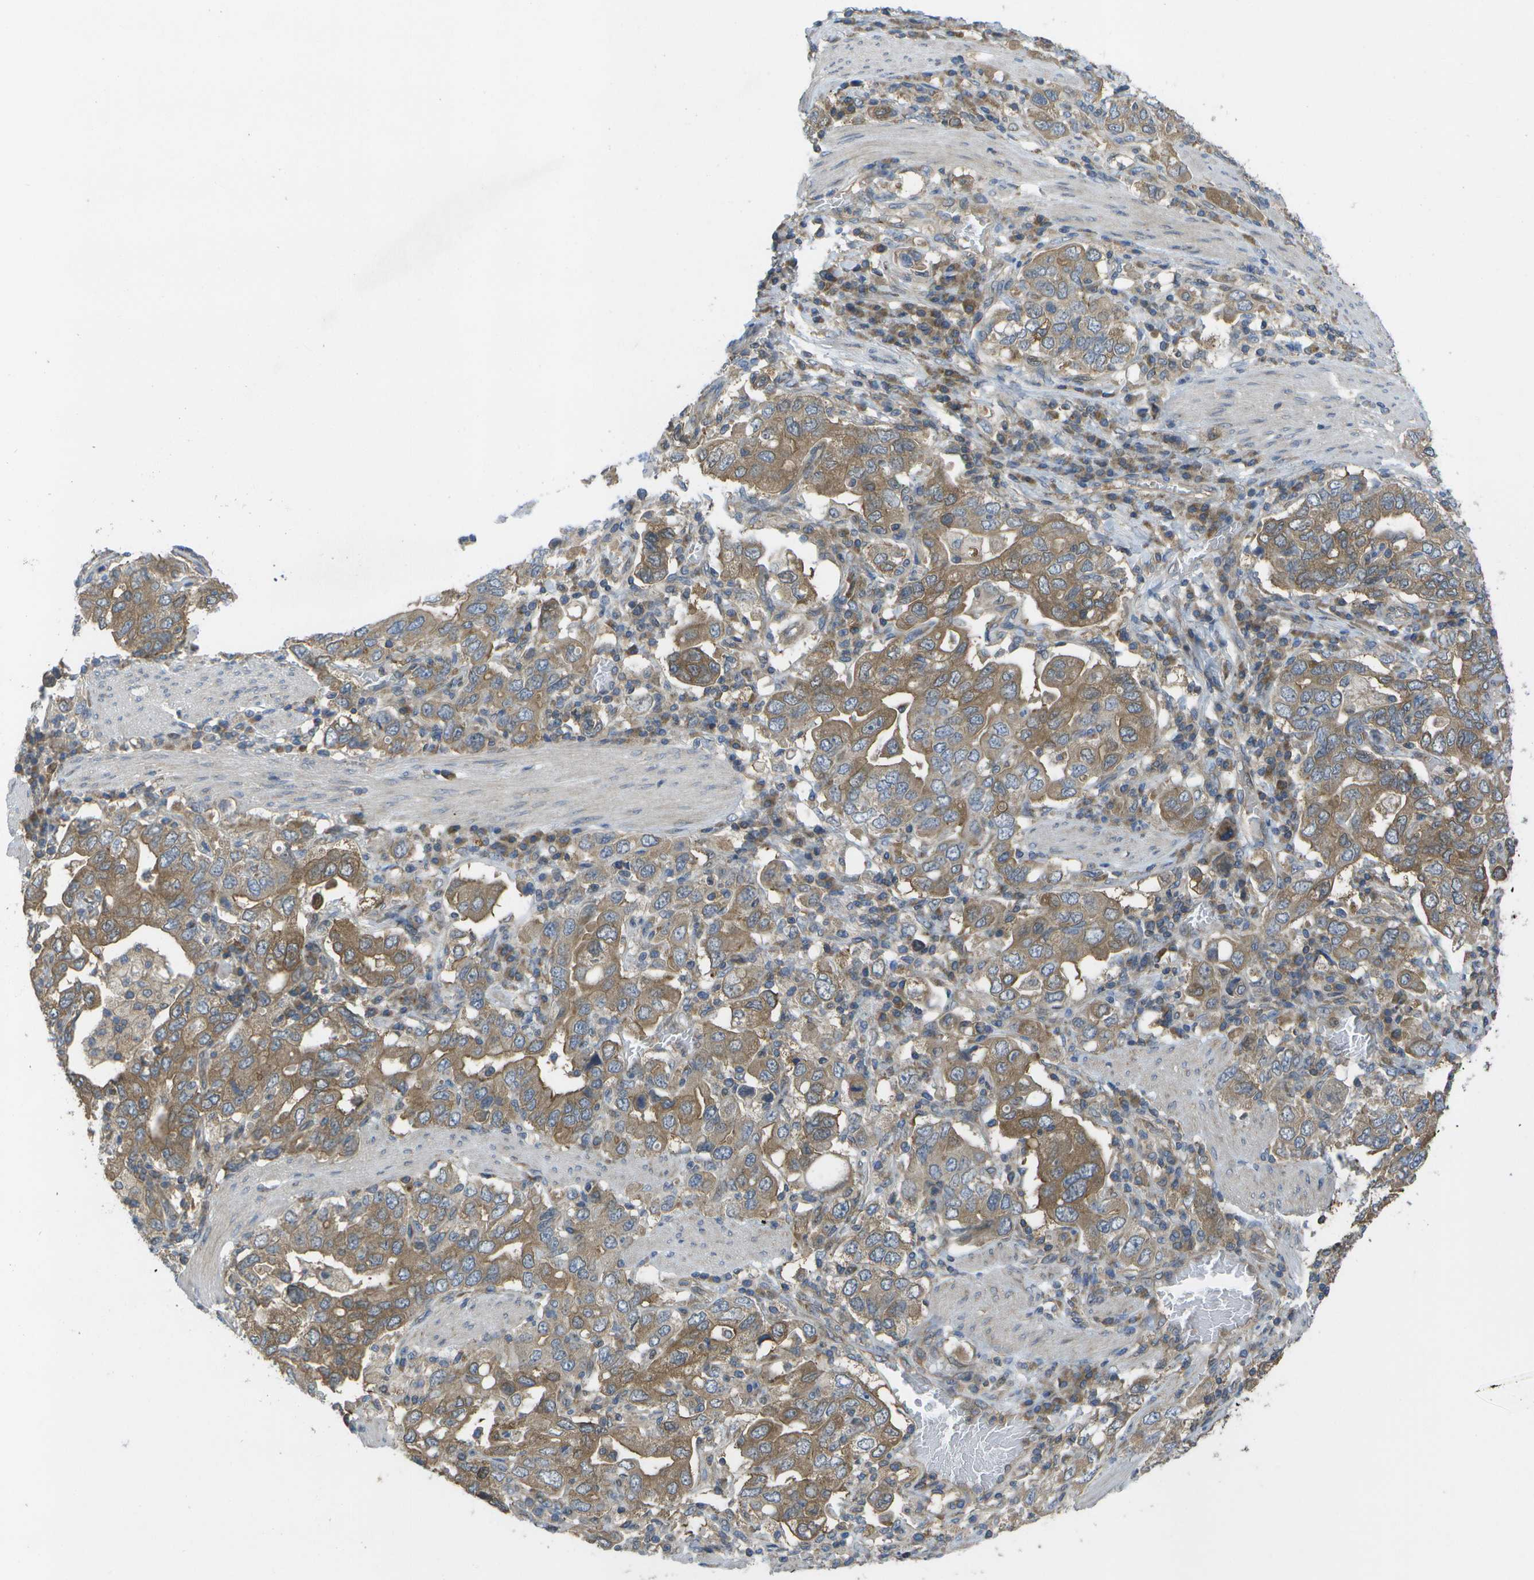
{"staining": {"intensity": "moderate", "quantity": ">75%", "location": "cytoplasmic/membranous"}, "tissue": "stomach cancer", "cell_type": "Tumor cells", "image_type": "cancer", "snomed": [{"axis": "morphology", "description": "Adenocarcinoma, NOS"}, {"axis": "topography", "description": "Stomach, upper"}], "caption": "Immunohistochemical staining of human stomach cancer reveals moderate cytoplasmic/membranous protein staining in about >75% of tumor cells.", "gene": "DPM3", "patient": {"sex": "male", "age": 62}}